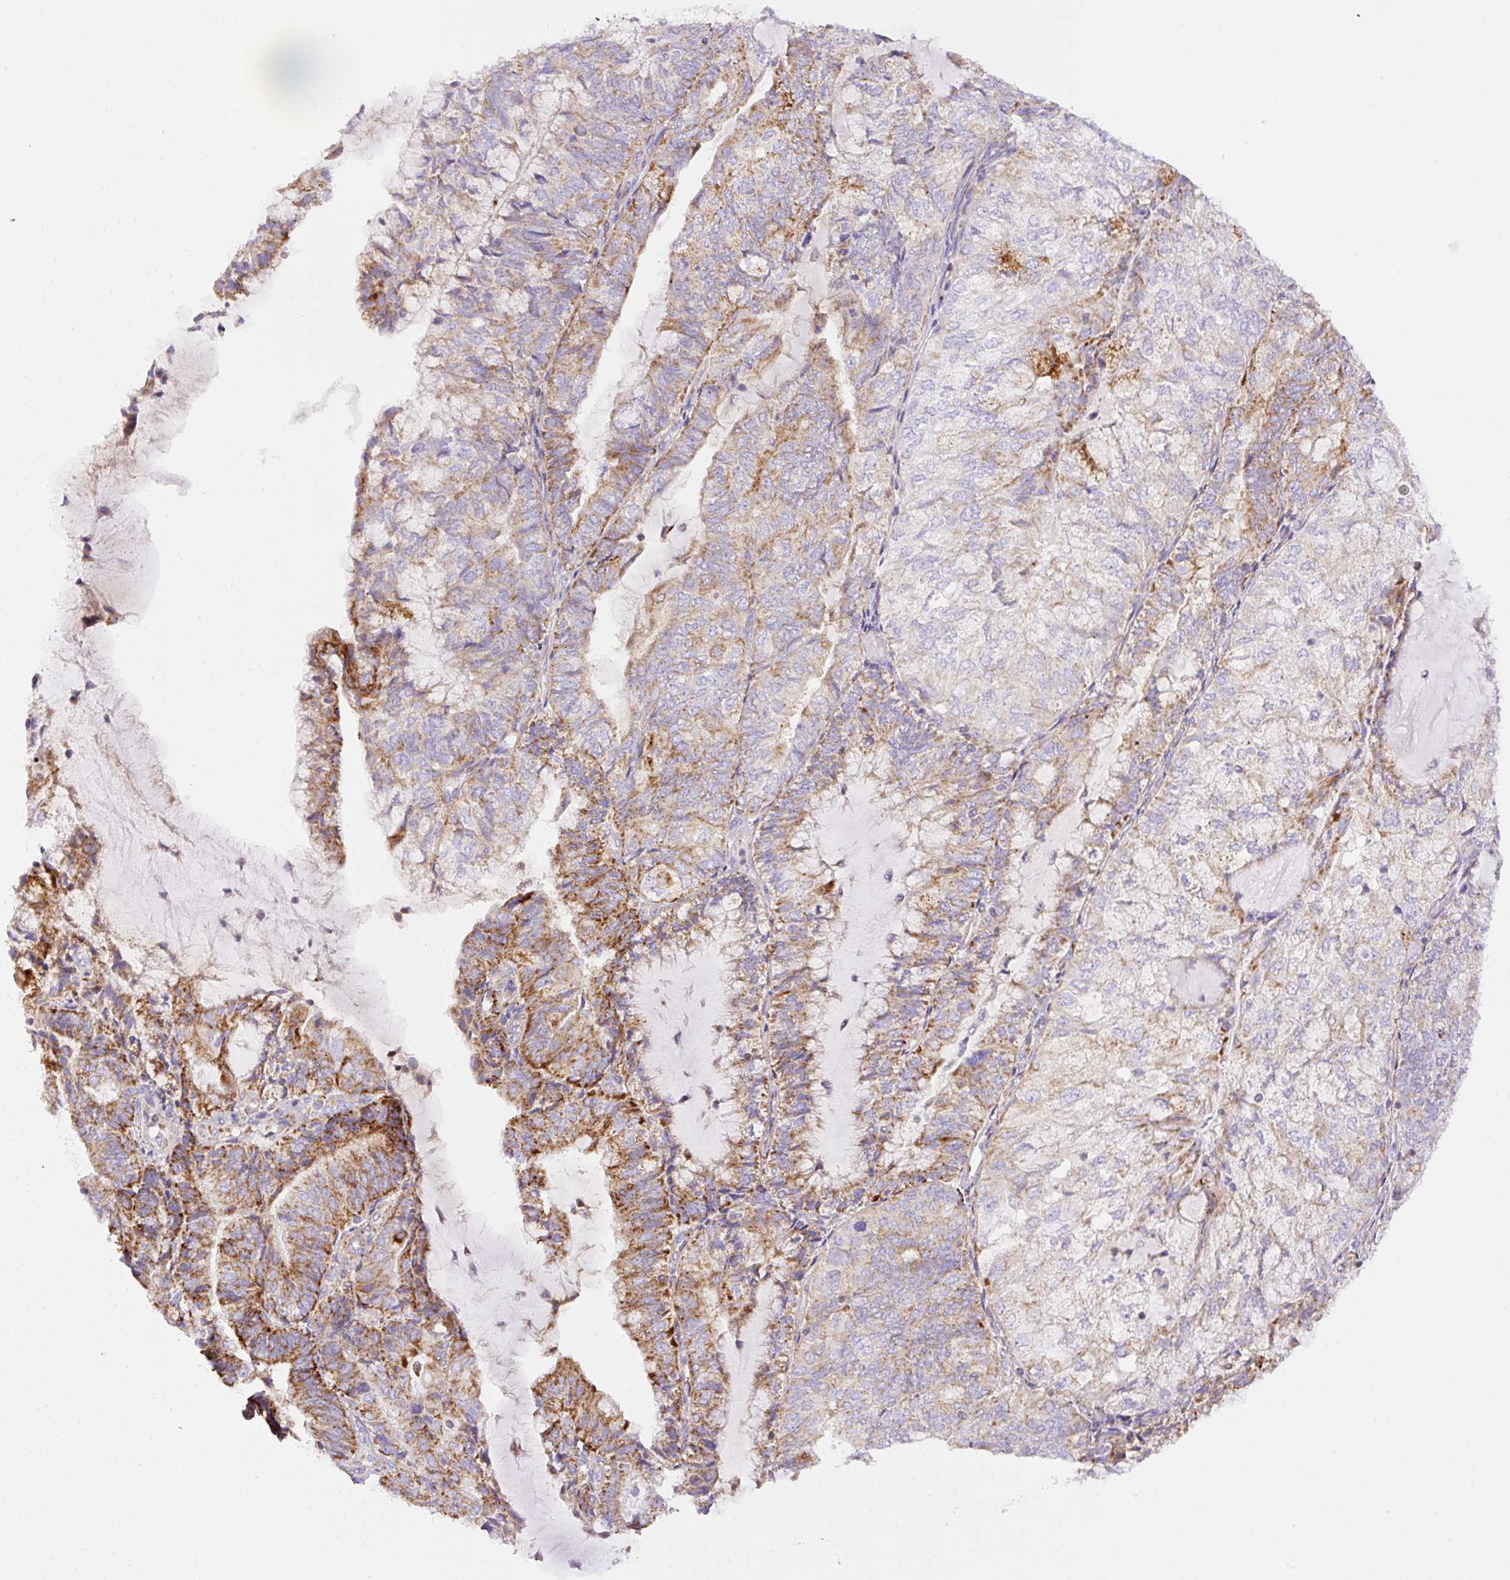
{"staining": {"intensity": "moderate", "quantity": "25%-75%", "location": "cytoplasmic/membranous"}, "tissue": "endometrial cancer", "cell_type": "Tumor cells", "image_type": "cancer", "snomed": [{"axis": "morphology", "description": "Adenocarcinoma, NOS"}, {"axis": "topography", "description": "Endometrium"}], "caption": "Tumor cells exhibit medium levels of moderate cytoplasmic/membranous staining in about 25%-75% of cells in endometrial cancer. (Brightfield microscopy of DAB IHC at high magnification).", "gene": "NF1", "patient": {"sex": "female", "age": 81}}